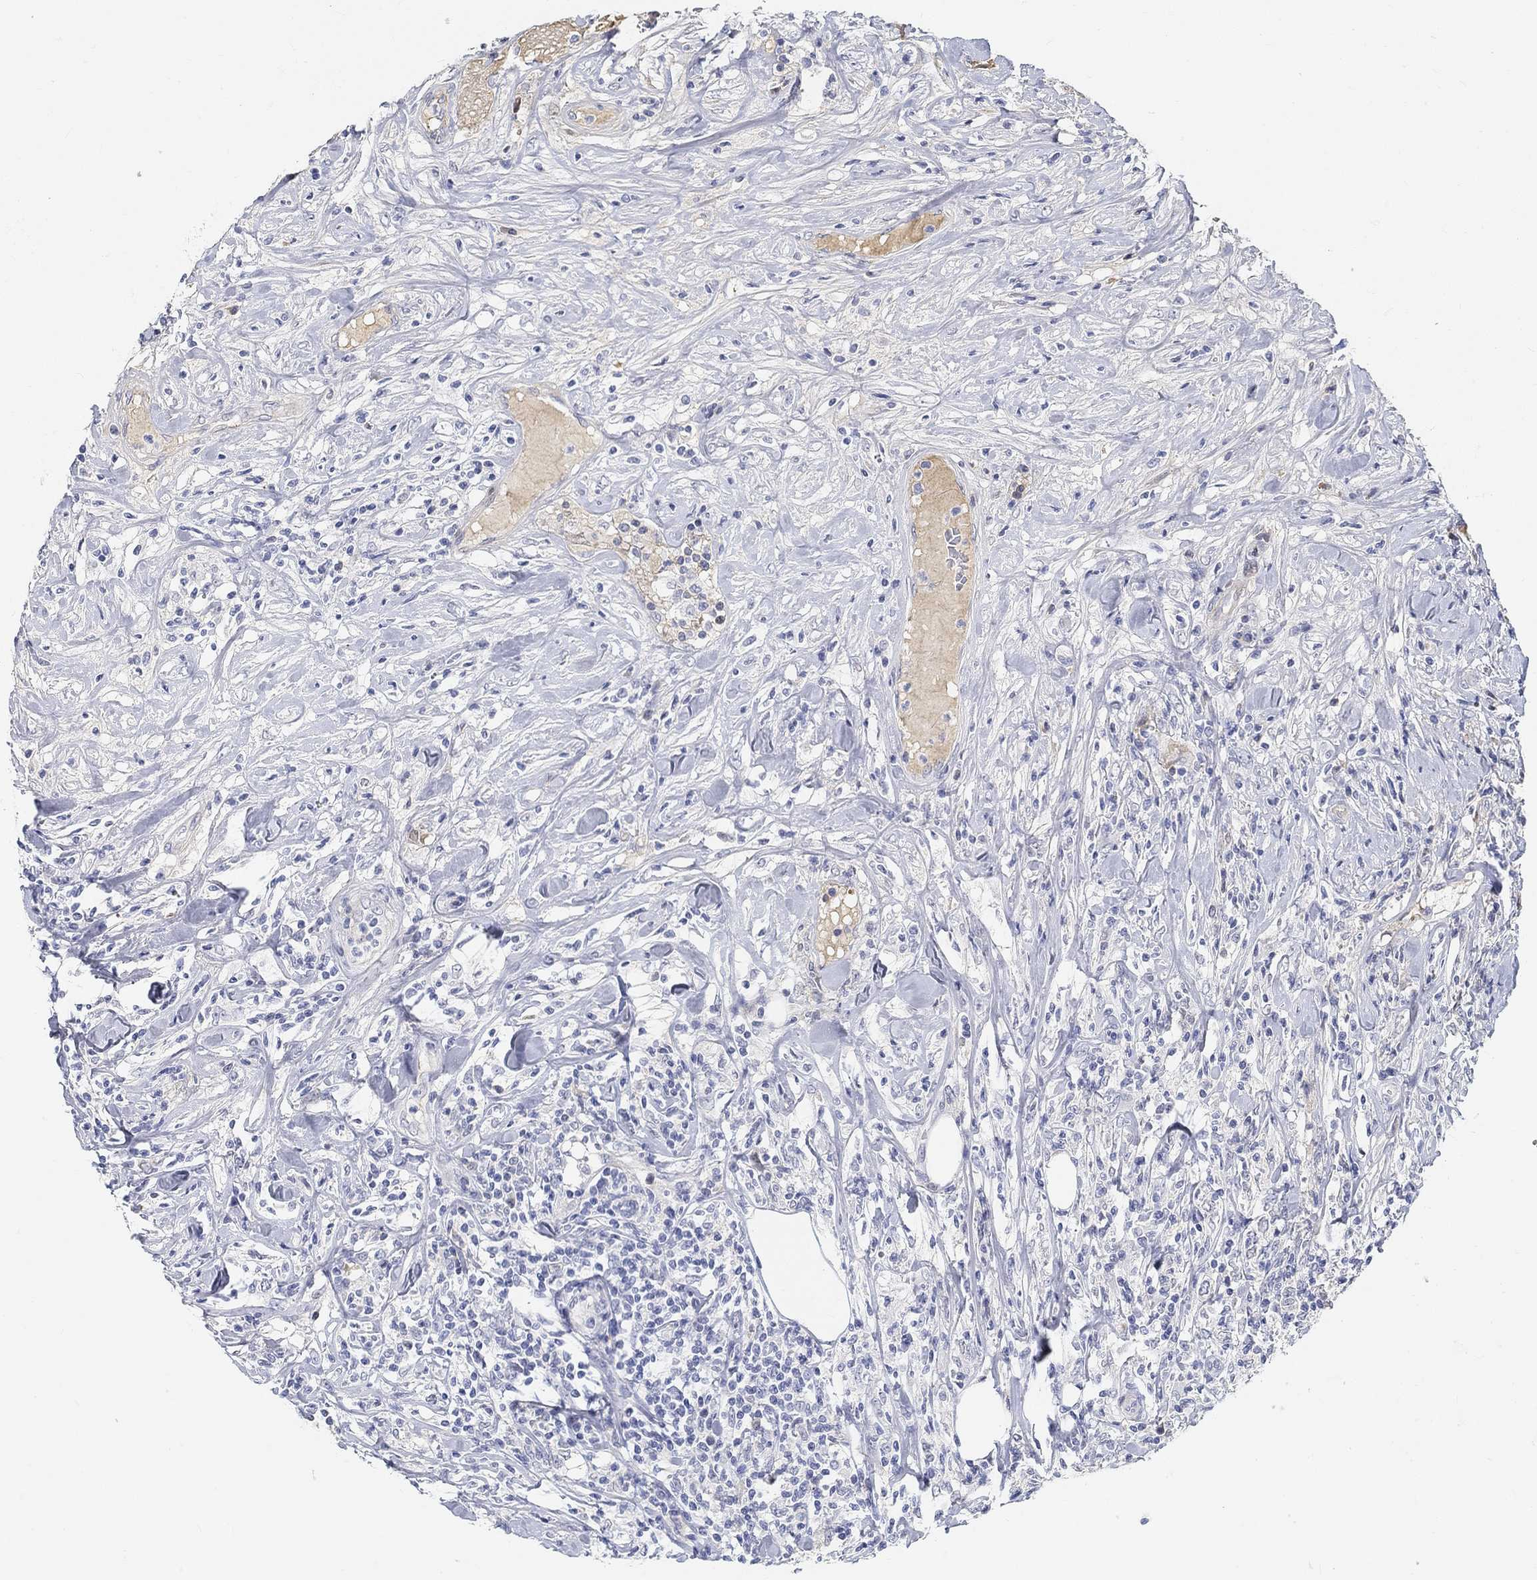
{"staining": {"intensity": "negative", "quantity": "none", "location": "none"}, "tissue": "lymphoma", "cell_type": "Tumor cells", "image_type": "cancer", "snomed": [{"axis": "morphology", "description": "Malignant lymphoma, non-Hodgkin's type, High grade"}, {"axis": "topography", "description": "Lymph node"}], "caption": "Protein analysis of malignant lymphoma, non-Hodgkin's type (high-grade) demonstrates no significant expression in tumor cells.", "gene": "SNTG2", "patient": {"sex": "female", "age": 84}}